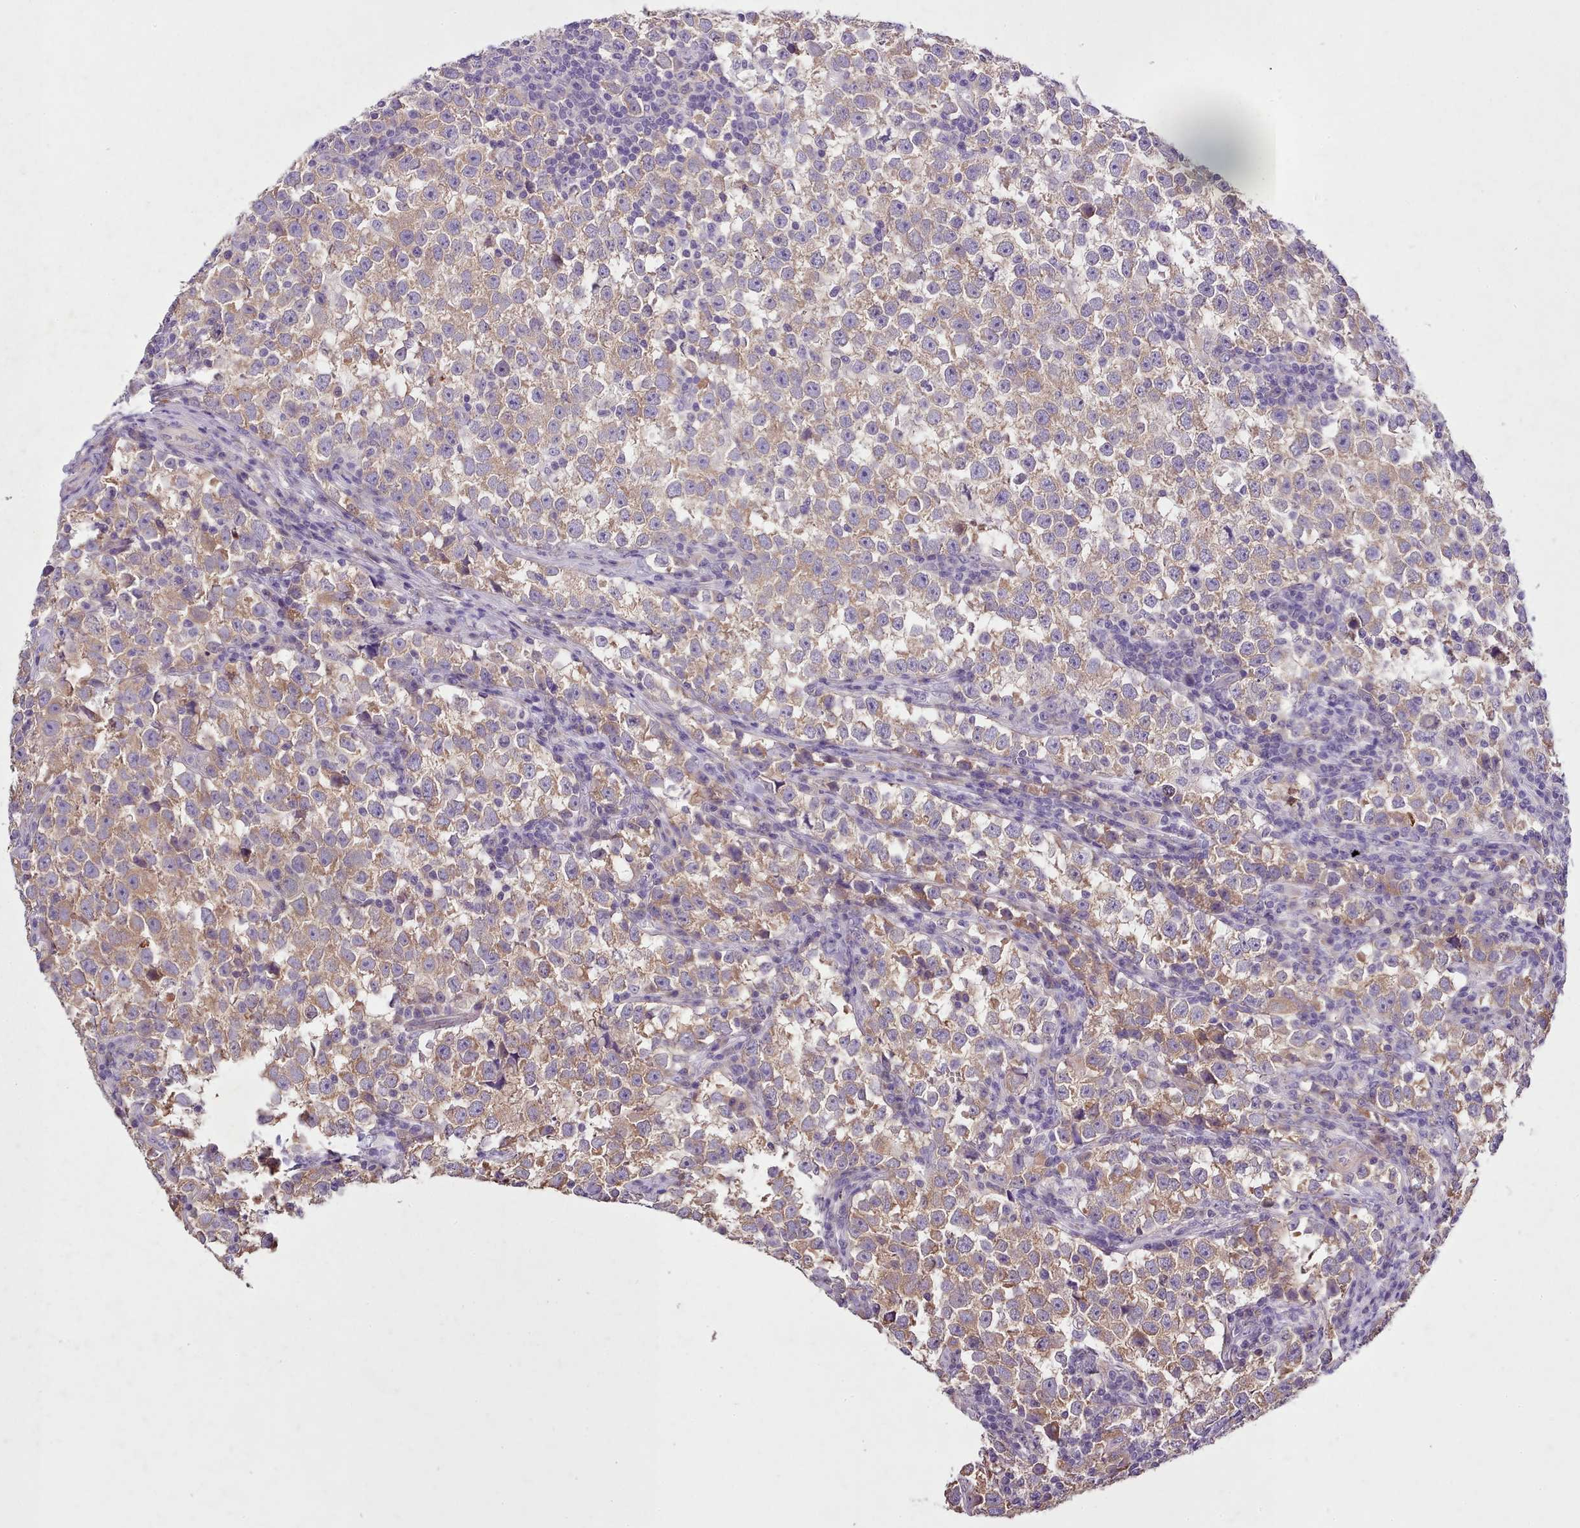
{"staining": {"intensity": "moderate", "quantity": ">75%", "location": "cytoplasmic/membranous"}, "tissue": "testis cancer", "cell_type": "Tumor cells", "image_type": "cancer", "snomed": [{"axis": "morphology", "description": "Normal tissue, NOS"}, {"axis": "morphology", "description": "Seminoma, NOS"}, {"axis": "topography", "description": "Testis"}], "caption": "The immunohistochemical stain labels moderate cytoplasmic/membranous positivity in tumor cells of testis cancer tissue. Immunohistochemistry stains the protein of interest in brown and the nuclei are stained blue.", "gene": "SETX", "patient": {"sex": "male", "age": 43}}